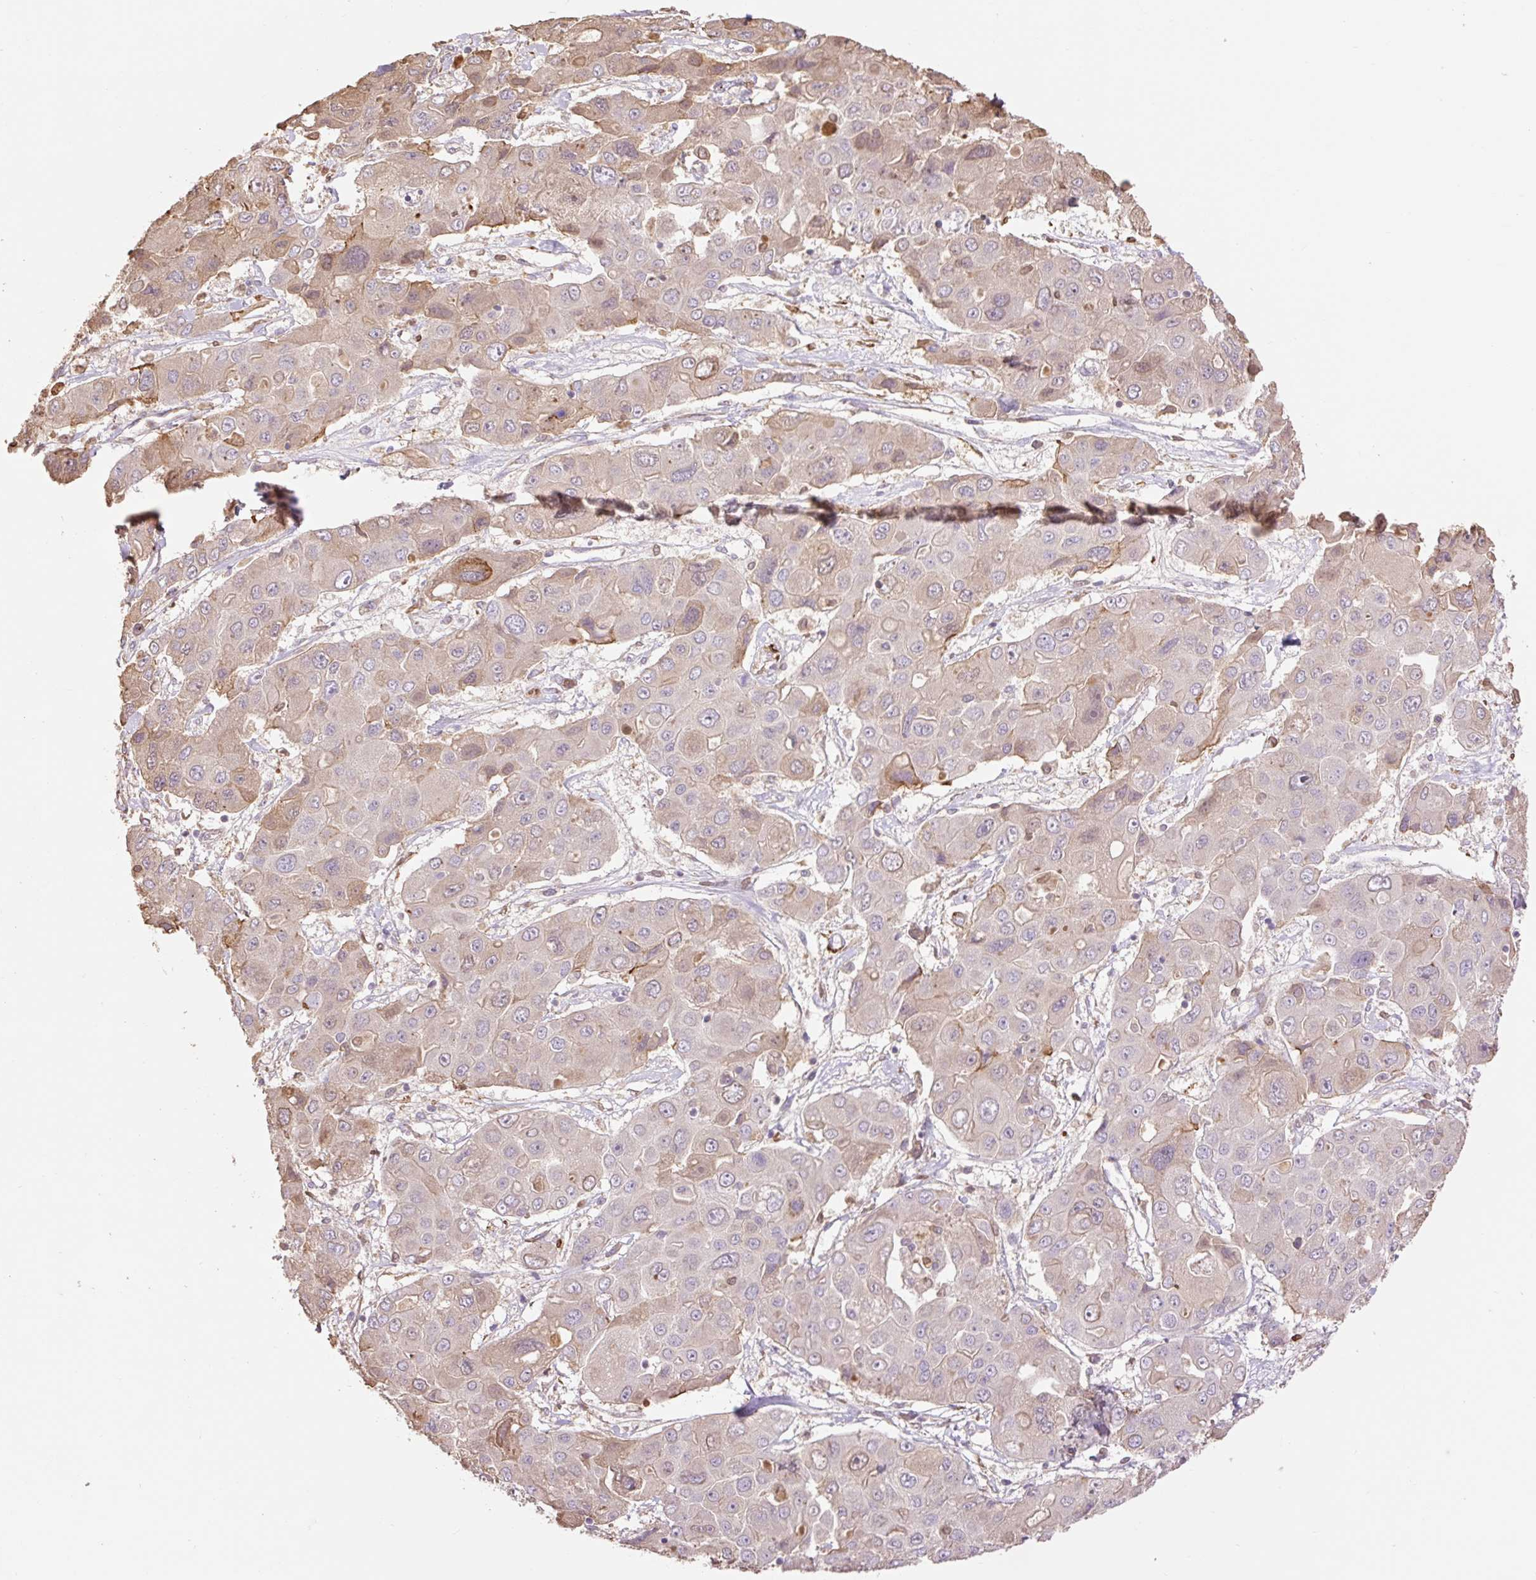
{"staining": {"intensity": "moderate", "quantity": "<25%", "location": "cytoplasmic/membranous"}, "tissue": "liver cancer", "cell_type": "Tumor cells", "image_type": "cancer", "snomed": [{"axis": "morphology", "description": "Cholangiocarcinoma"}, {"axis": "topography", "description": "Liver"}], "caption": "IHC histopathology image of cholangiocarcinoma (liver) stained for a protein (brown), which shows low levels of moderate cytoplasmic/membranous staining in approximately <25% of tumor cells.", "gene": "DESI1", "patient": {"sex": "male", "age": 67}}